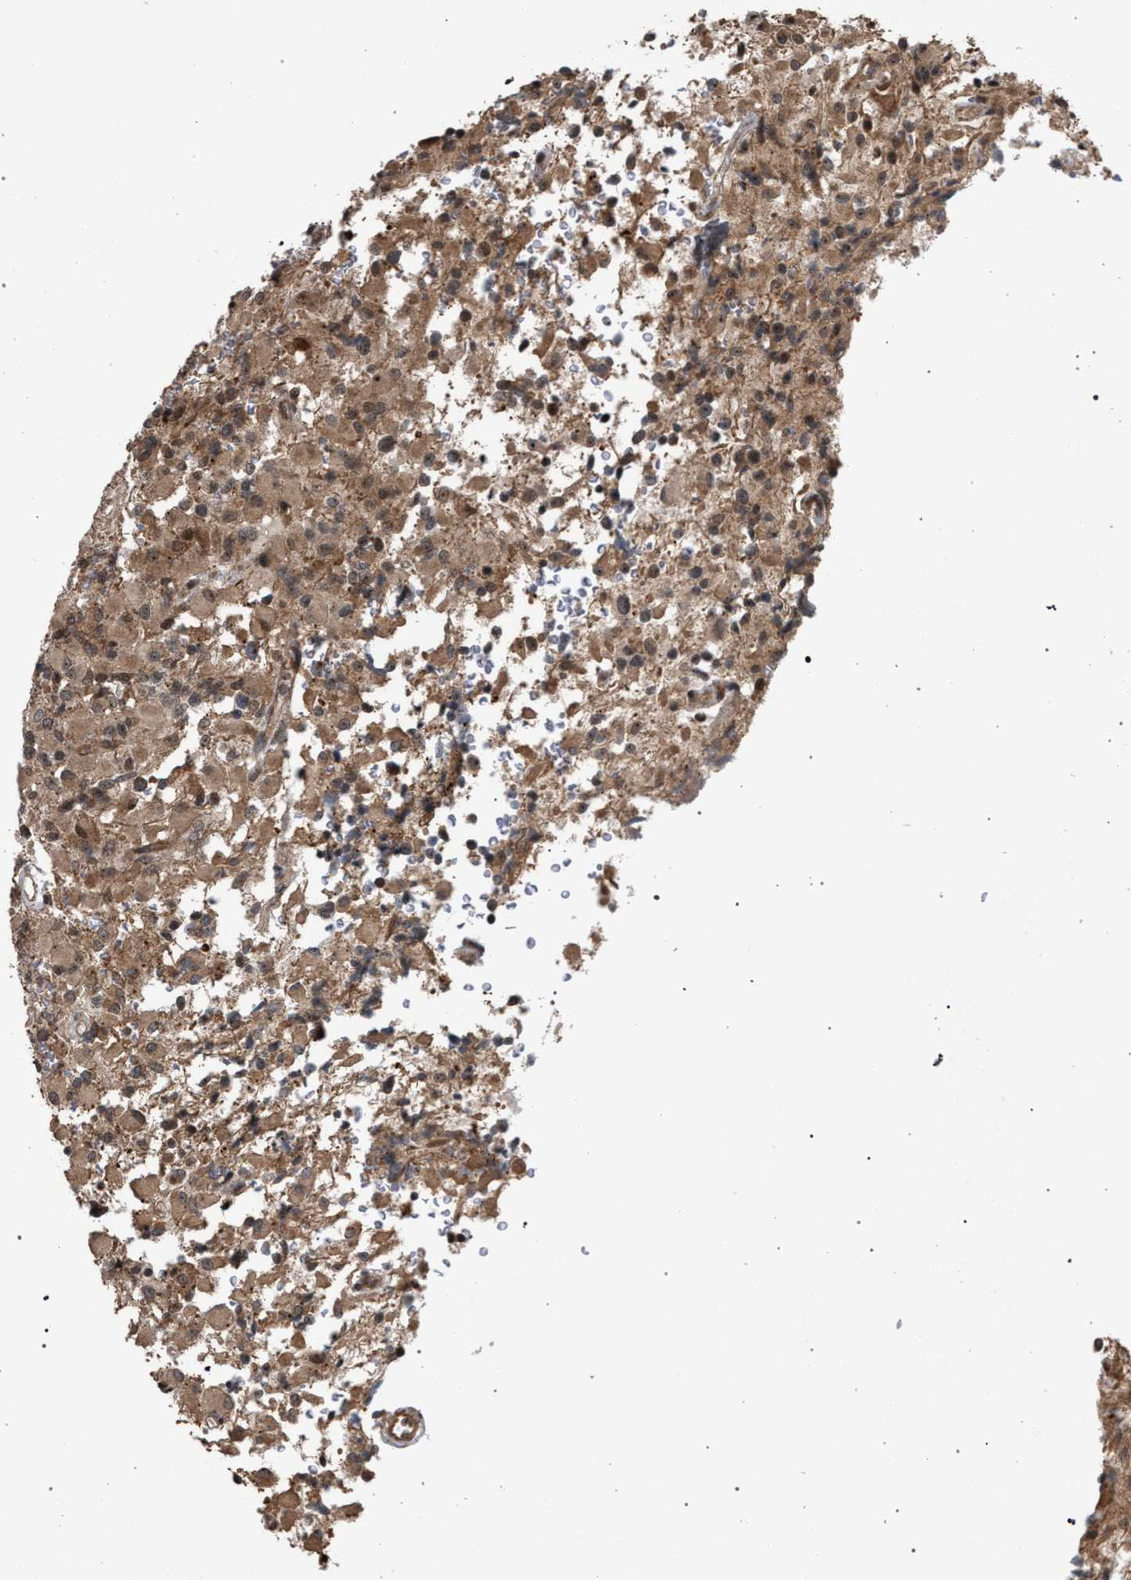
{"staining": {"intensity": "moderate", "quantity": ">75%", "location": "cytoplasmic/membranous"}, "tissue": "glioma", "cell_type": "Tumor cells", "image_type": "cancer", "snomed": [{"axis": "morphology", "description": "Glioma, malignant, High grade"}, {"axis": "topography", "description": "Brain"}], "caption": "The photomicrograph exhibits staining of malignant high-grade glioma, revealing moderate cytoplasmic/membranous protein staining (brown color) within tumor cells. (DAB IHC with brightfield microscopy, high magnification).", "gene": "IRAK4", "patient": {"sex": "male", "age": 71}}